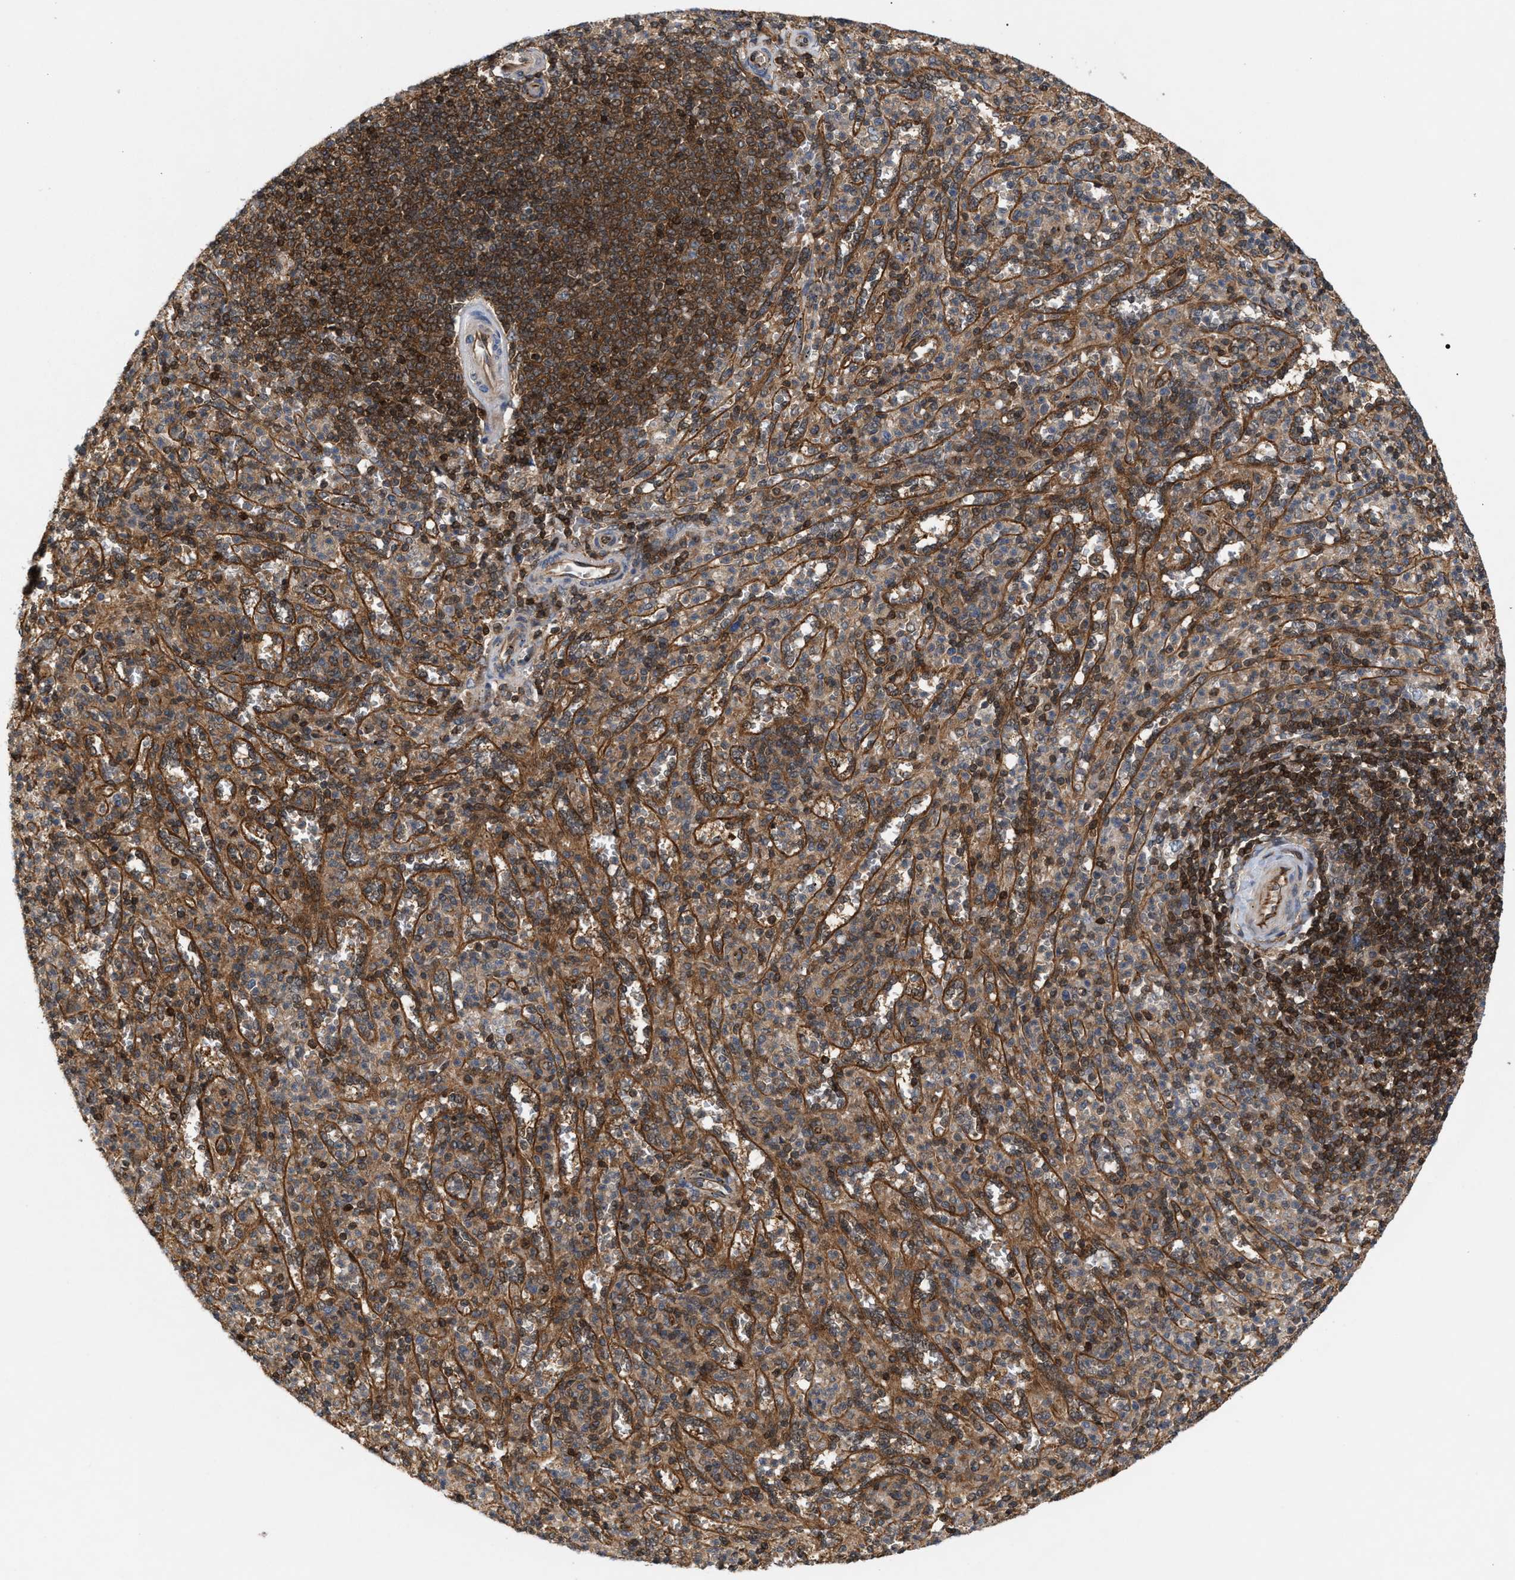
{"staining": {"intensity": "strong", "quantity": "25%-75%", "location": "cytoplasmic/membranous"}, "tissue": "spleen", "cell_type": "Cells in red pulp", "image_type": "normal", "snomed": [{"axis": "morphology", "description": "Normal tissue, NOS"}, {"axis": "topography", "description": "Spleen"}], "caption": "Immunohistochemistry (IHC) (DAB) staining of benign human spleen demonstrates strong cytoplasmic/membranous protein staining in approximately 25%-75% of cells in red pulp.", "gene": "GLOD4", "patient": {"sex": "male", "age": 36}}